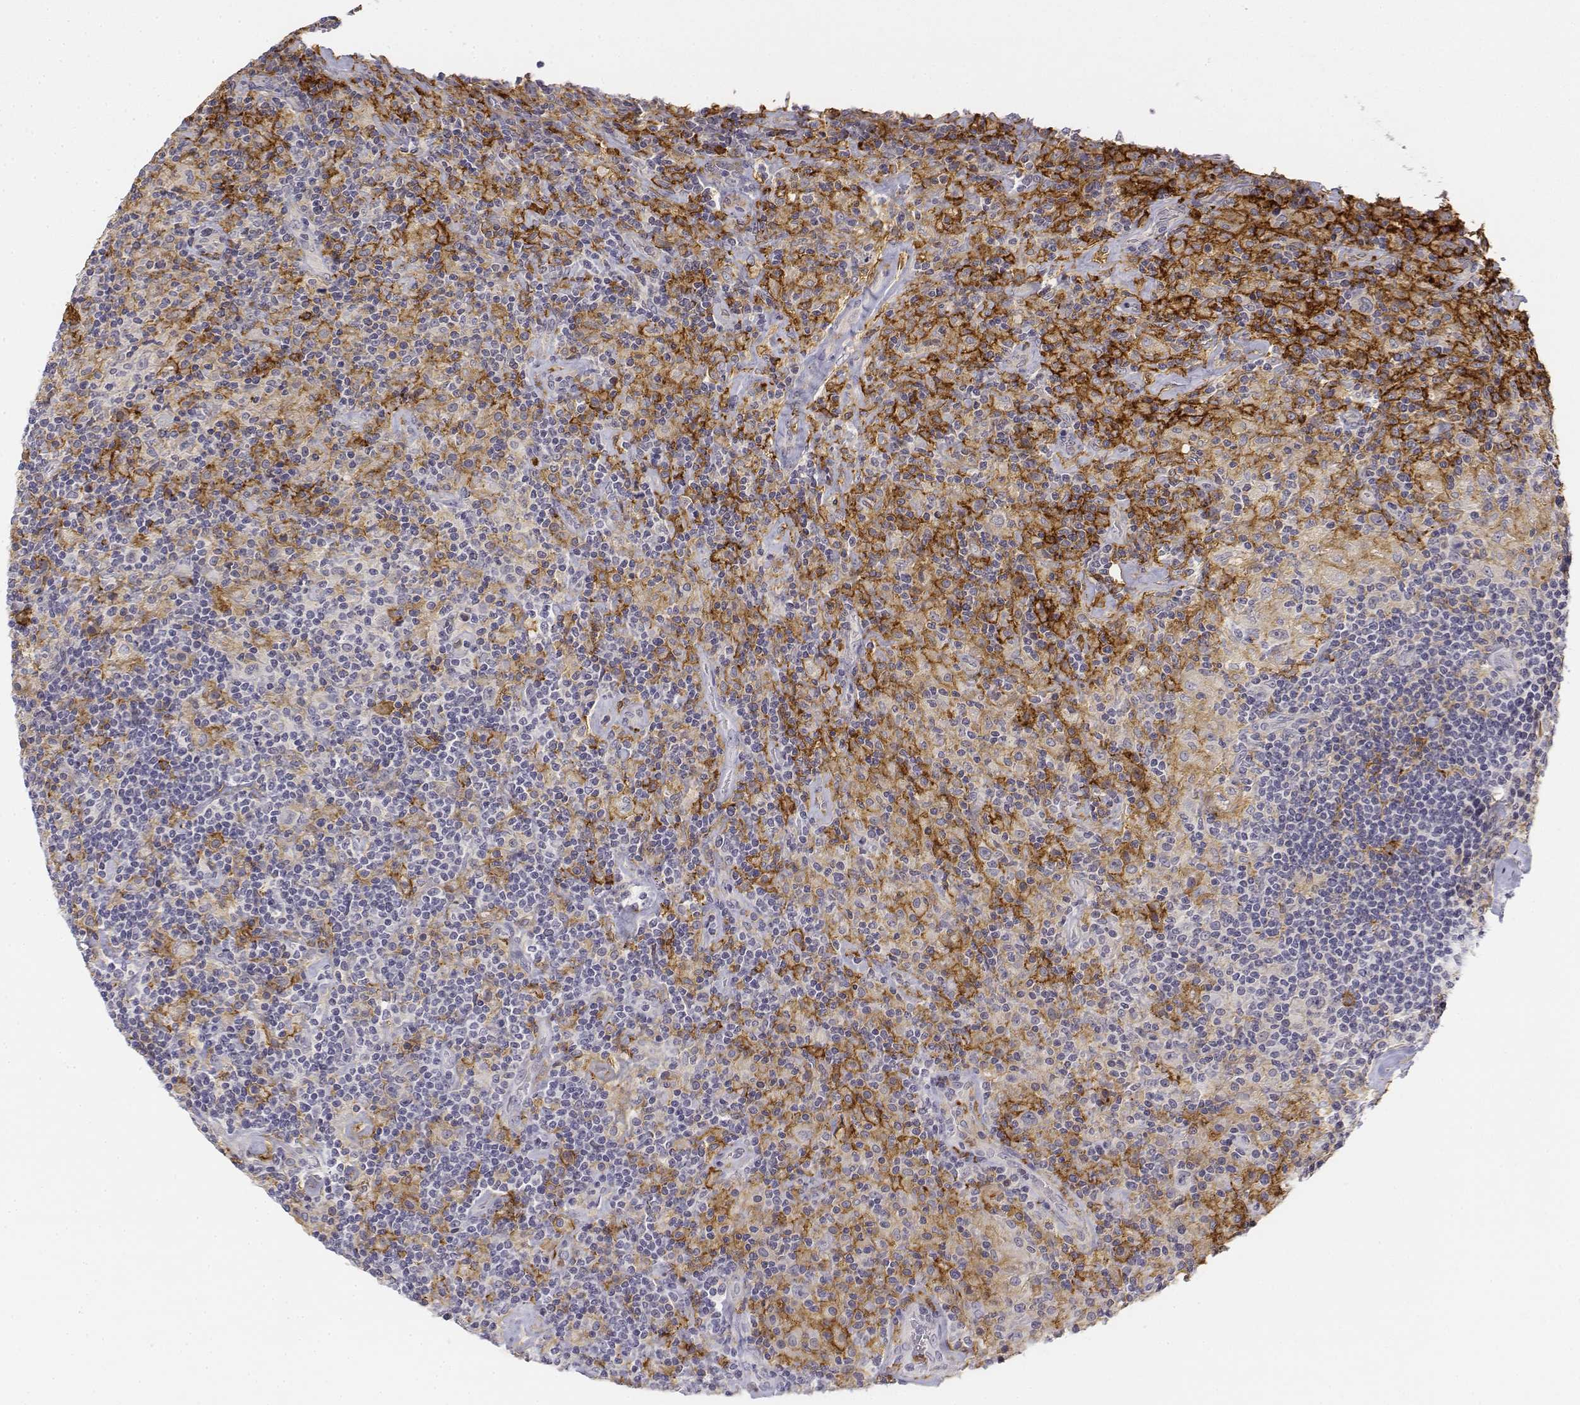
{"staining": {"intensity": "negative", "quantity": "none", "location": "none"}, "tissue": "lymphoma", "cell_type": "Tumor cells", "image_type": "cancer", "snomed": [{"axis": "morphology", "description": "Hodgkin's disease, NOS"}, {"axis": "topography", "description": "Lymph node"}], "caption": "An IHC image of Hodgkin's disease is shown. There is no staining in tumor cells of Hodgkin's disease.", "gene": "CD14", "patient": {"sex": "male", "age": 70}}